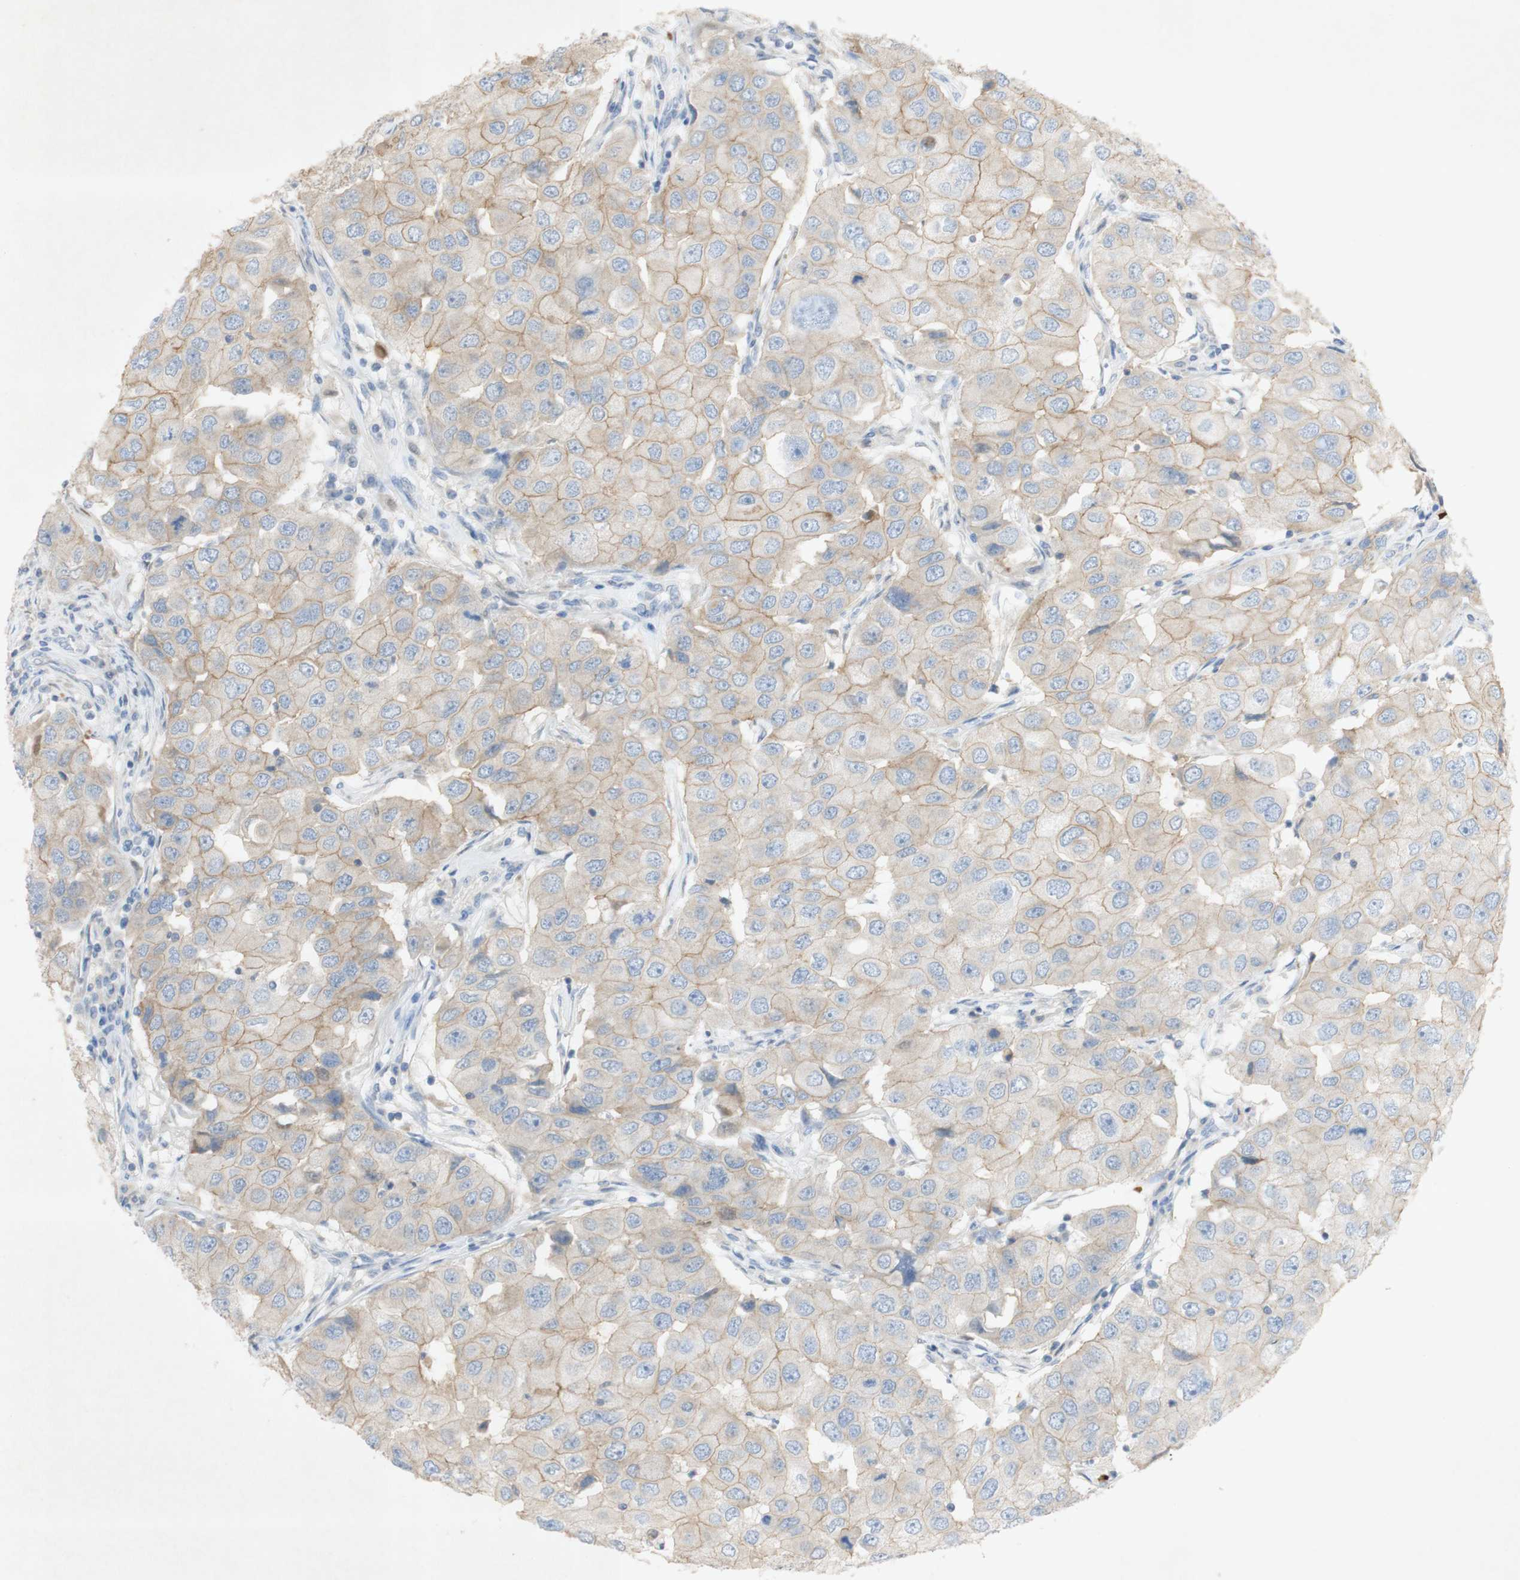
{"staining": {"intensity": "weak", "quantity": ">75%", "location": "cytoplasmic/membranous"}, "tissue": "breast cancer", "cell_type": "Tumor cells", "image_type": "cancer", "snomed": [{"axis": "morphology", "description": "Duct carcinoma"}, {"axis": "topography", "description": "Breast"}], "caption": "The histopathology image shows immunohistochemical staining of infiltrating ductal carcinoma (breast). There is weak cytoplasmic/membranous positivity is appreciated in approximately >75% of tumor cells.", "gene": "EPO", "patient": {"sex": "female", "age": 27}}